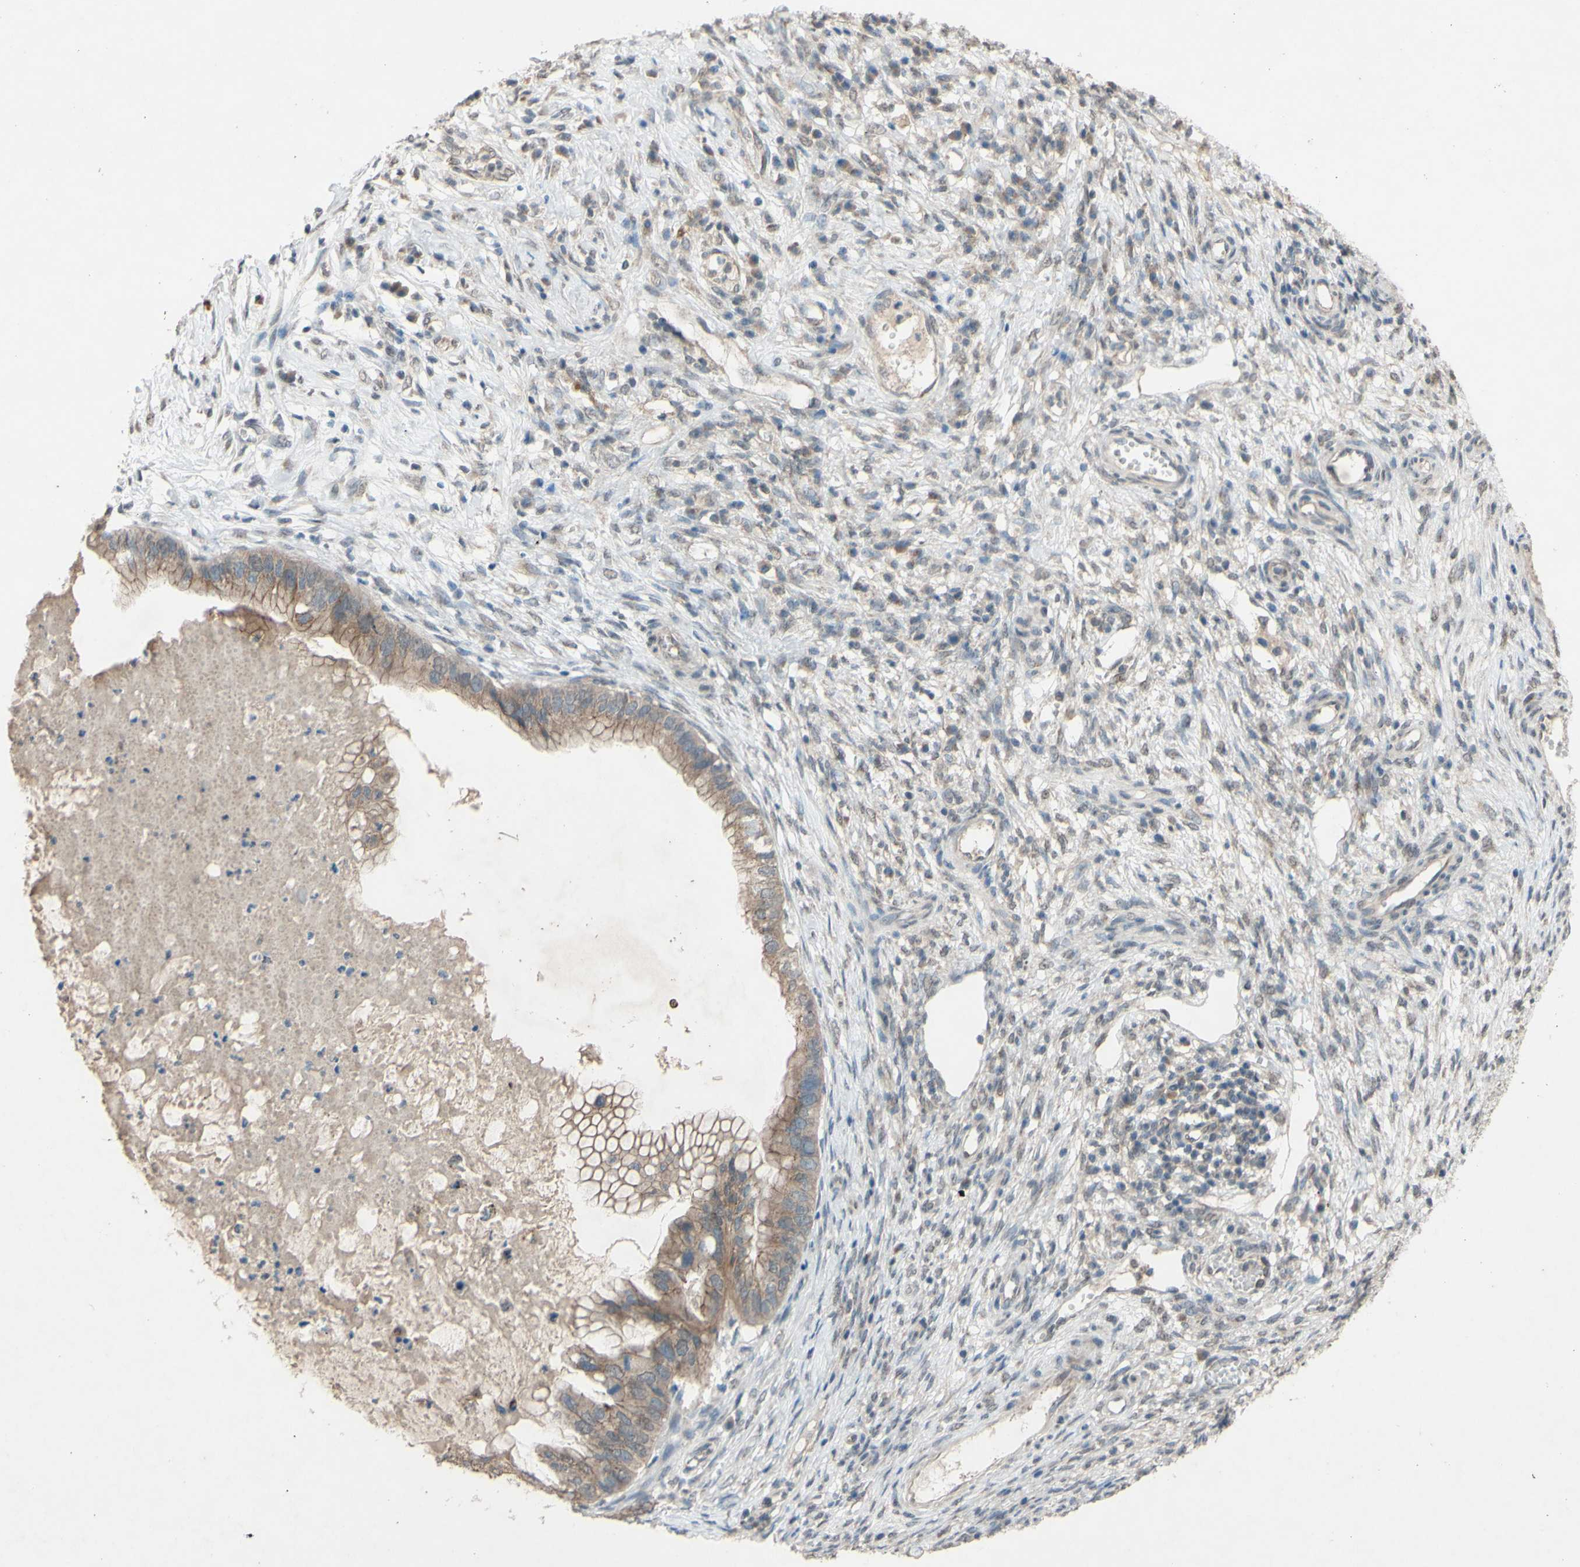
{"staining": {"intensity": "moderate", "quantity": ">75%", "location": "cytoplasmic/membranous"}, "tissue": "ovarian cancer", "cell_type": "Tumor cells", "image_type": "cancer", "snomed": [{"axis": "morphology", "description": "Cystadenocarcinoma, mucinous, NOS"}, {"axis": "topography", "description": "Ovary"}], "caption": "Immunohistochemical staining of human mucinous cystadenocarcinoma (ovarian) exhibits medium levels of moderate cytoplasmic/membranous protein staining in about >75% of tumor cells.", "gene": "CDCP1", "patient": {"sex": "female", "age": 80}}